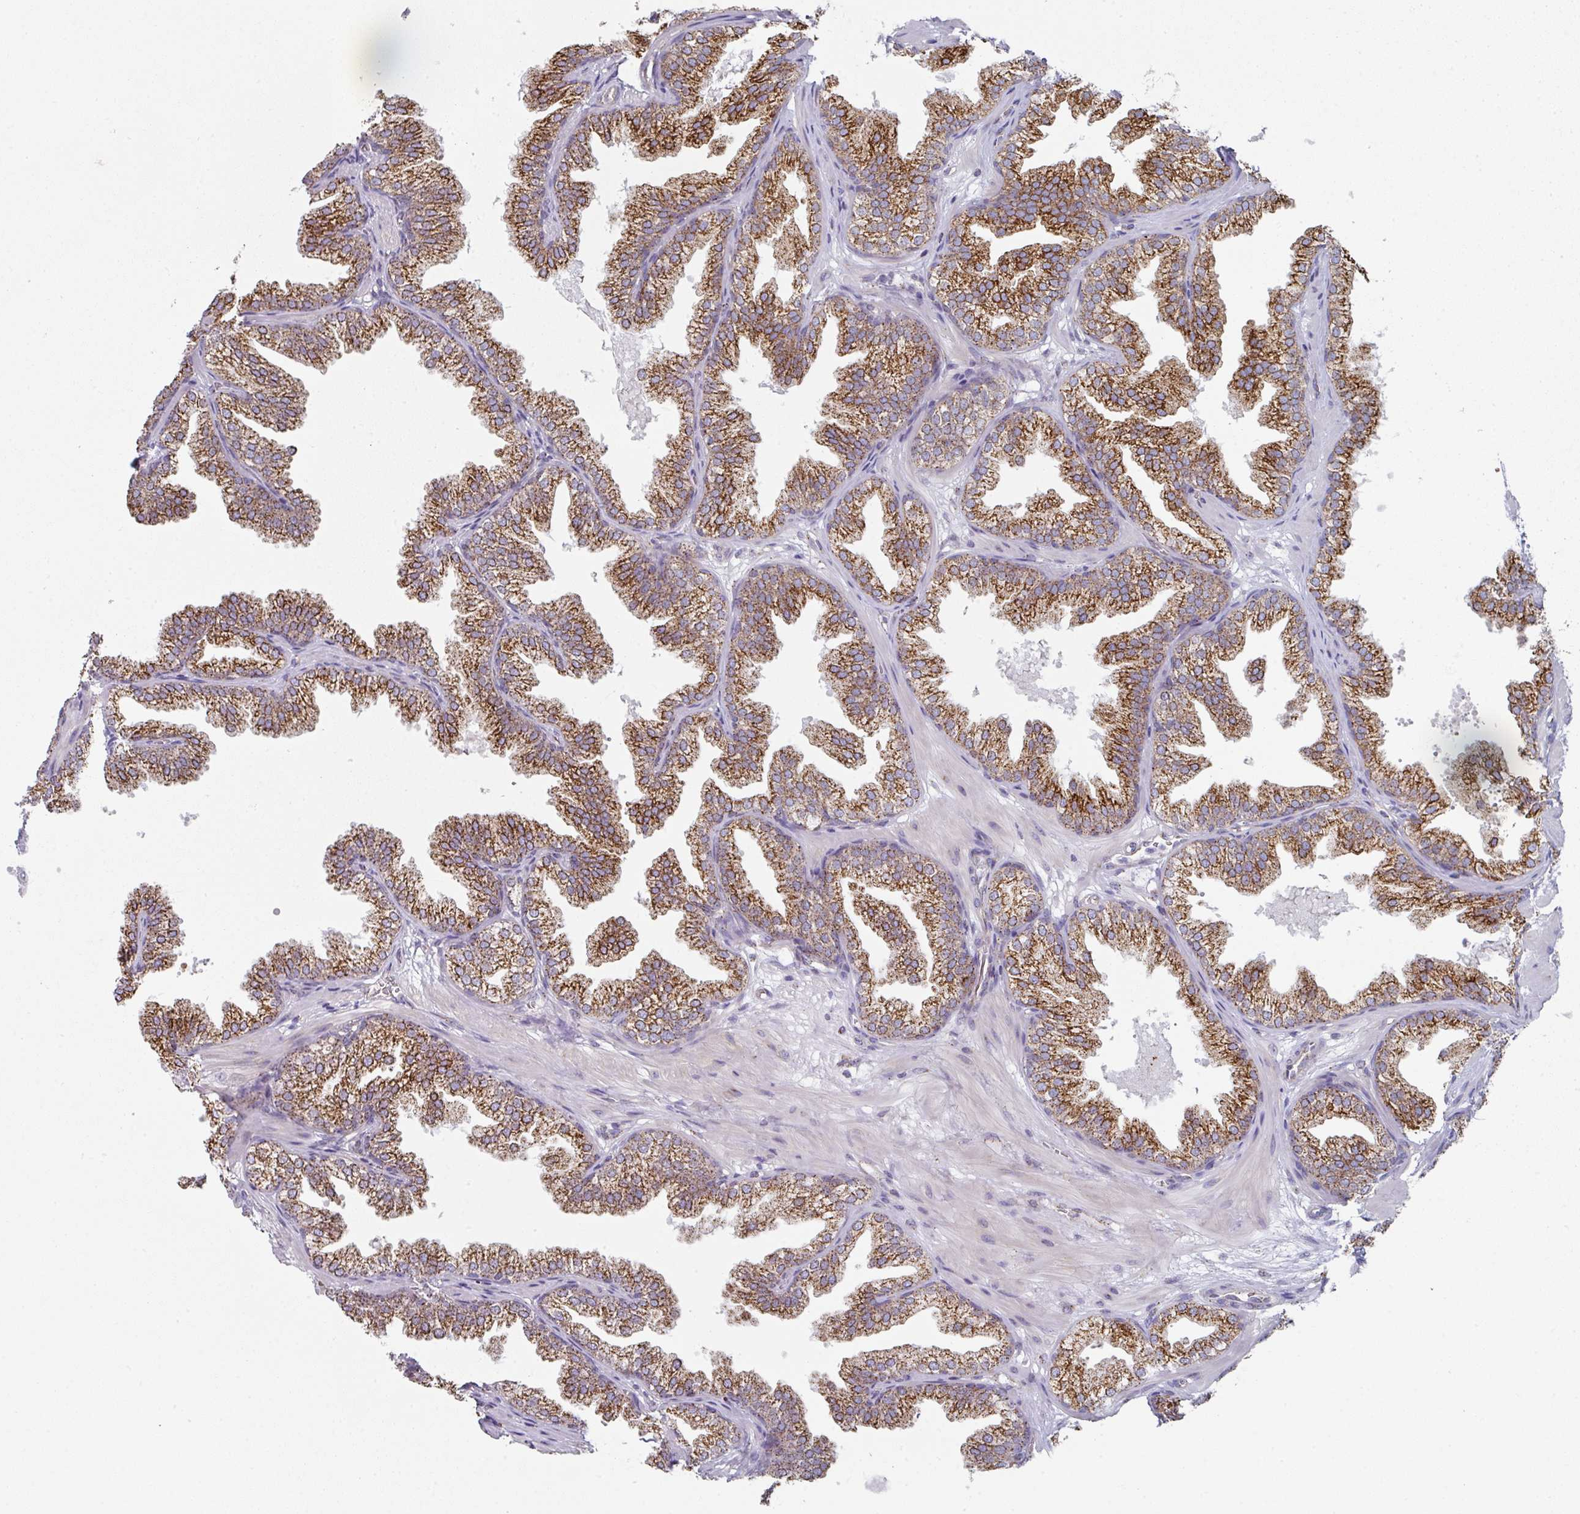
{"staining": {"intensity": "strong", "quantity": ">75%", "location": "cytoplasmic/membranous"}, "tissue": "prostate", "cell_type": "Glandular cells", "image_type": "normal", "snomed": [{"axis": "morphology", "description": "Normal tissue, NOS"}, {"axis": "topography", "description": "Prostate"}], "caption": "Immunohistochemistry (IHC) of unremarkable human prostate reveals high levels of strong cytoplasmic/membranous expression in approximately >75% of glandular cells.", "gene": "CCDC85B", "patient": {"sex": "male", "age": 37}}